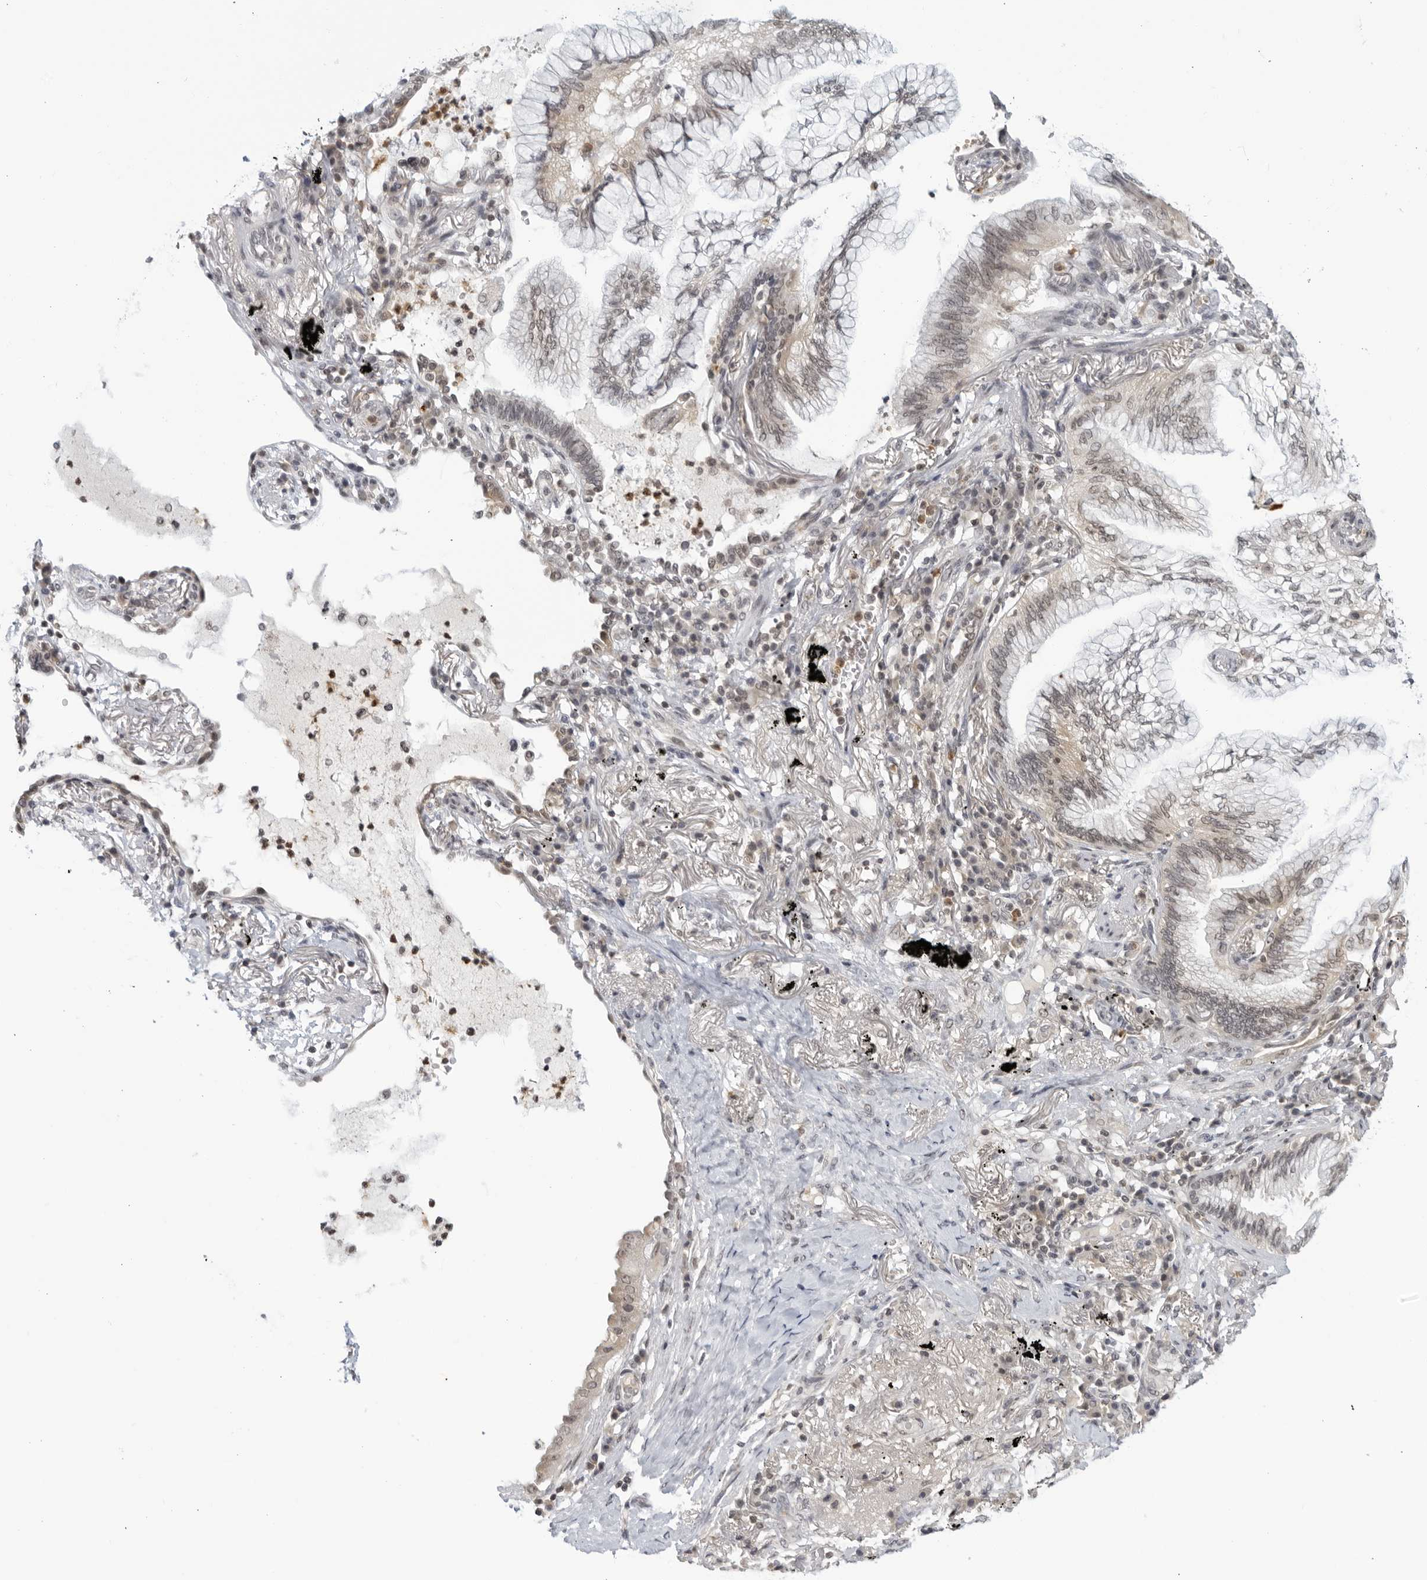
{"staining": {"intensity": "weak", "quantity": "25%-75%", "location": "nuclear"}, "tissue": "lung cancer", "cell_type": "Tumor cells", "image_type": "cancer", "snomed": [{"axis": "morphology", "description": "Adenocarcinoma, NOS"}, {"axis": "topography", "description": "Lung"}], "caption": "This histopathology image reveals lung cancer (adenocarcinoma) stained with immunohistochemistry (IHC) to label a protein in brown. The nuclear of tumor cells show weak positivity for the protein. Nuclei are counter-stained blue.", "gene": "CC2D1B", "patient": {"sex": "female", "age": 70}}